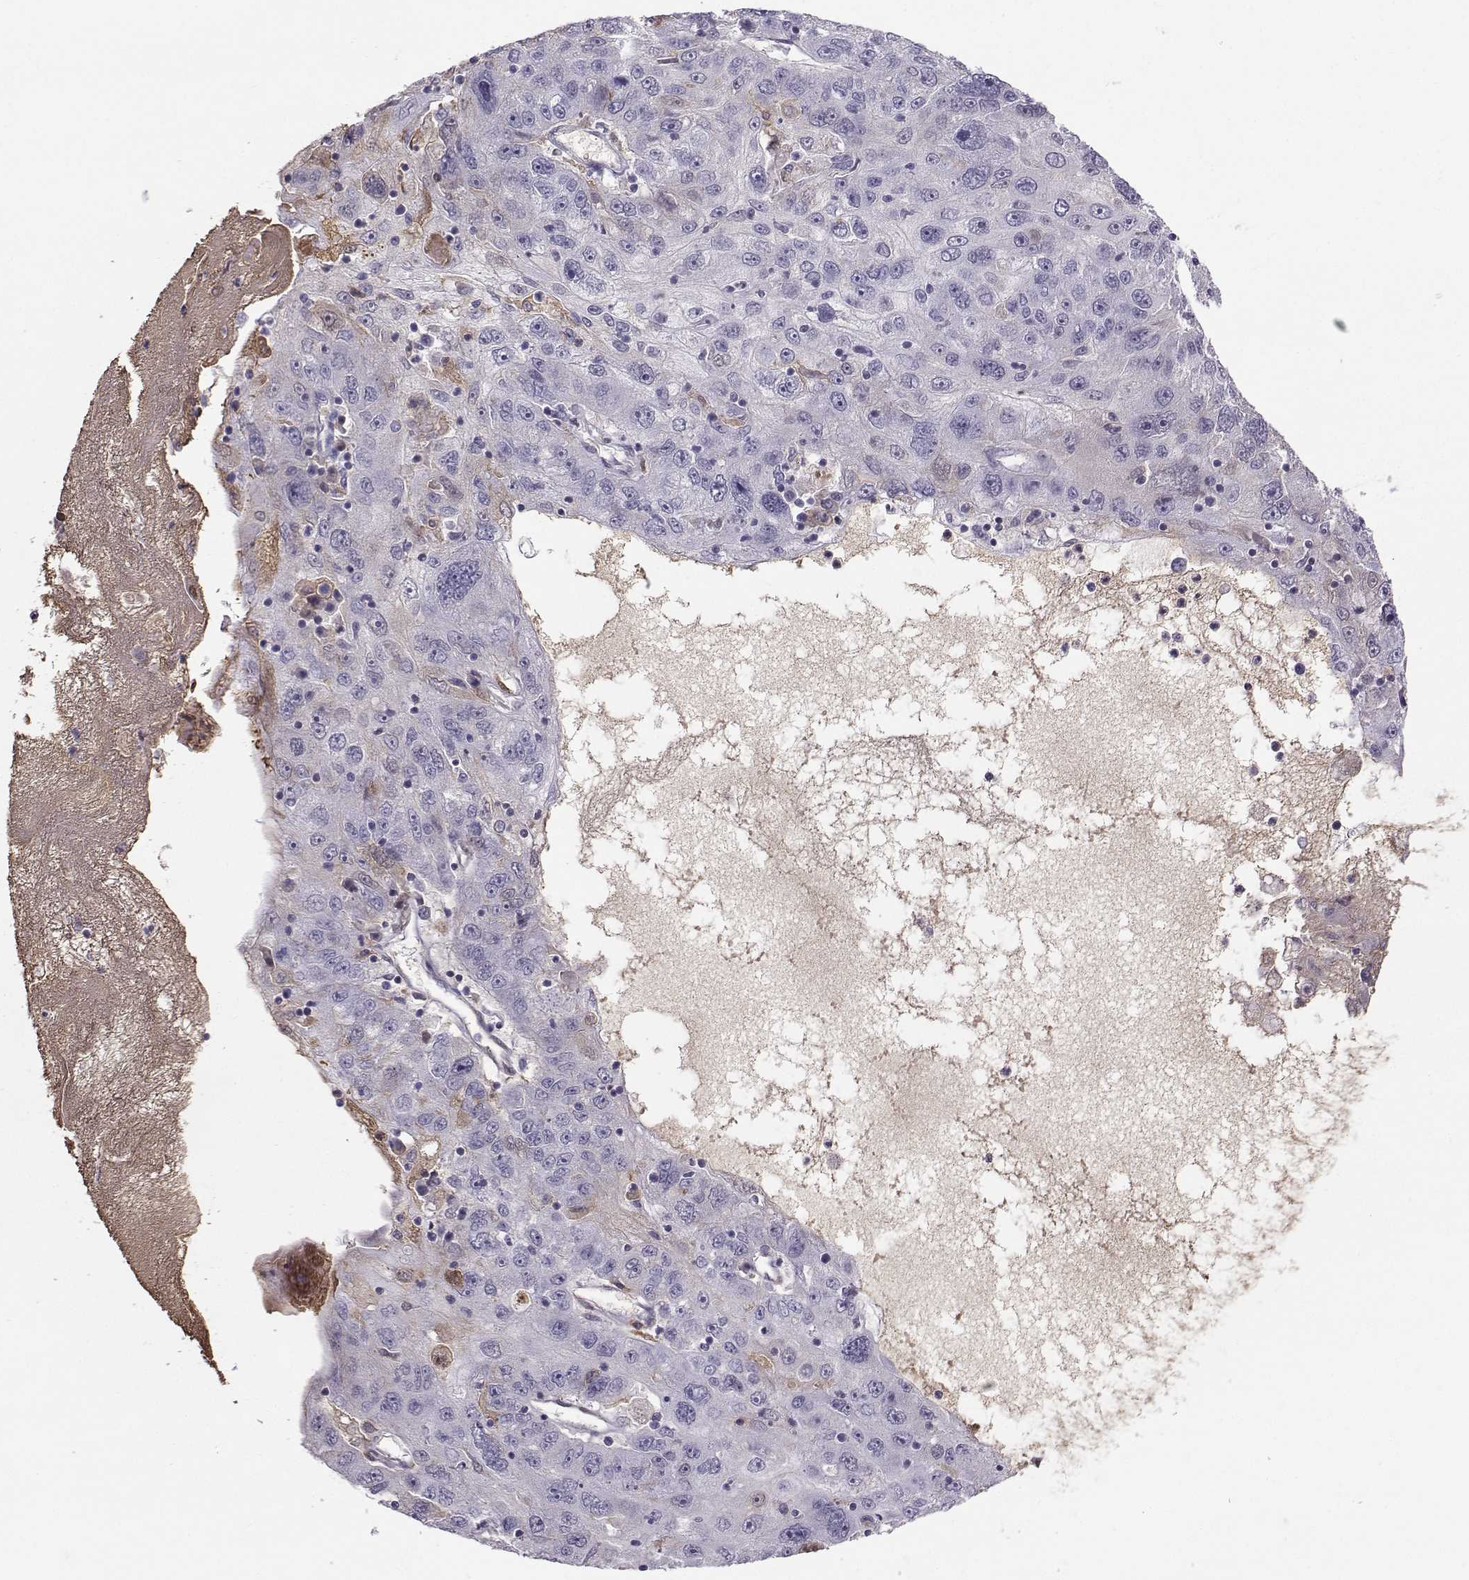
{"staining": {"intensity": "moderate", "quantity": "<25%", "location": "cytoplasmic/membranous"}, "tissue": "stomach cancer", "cell_type": "Tumor cells", "image_type": "cancer", "snomed": [{"axis": "morphology", "description": "Adenocarcinoma, NOS"}, {"axis": "topography", "description": "Stomach"}], "caption": "Immunohistochemistry (IHC) (DAB (3,3'-diaminobenzidine)) staining of human adenocarcinoma (stomach) exhibits moderate cytoplasmic/membranous protein staining in approximately <25% of tumor cells. (DAB = brown stain, brightfield microscopy at high magnification).", "gene": "LHX1", "patient": {"sex": "male", "age": 56}}